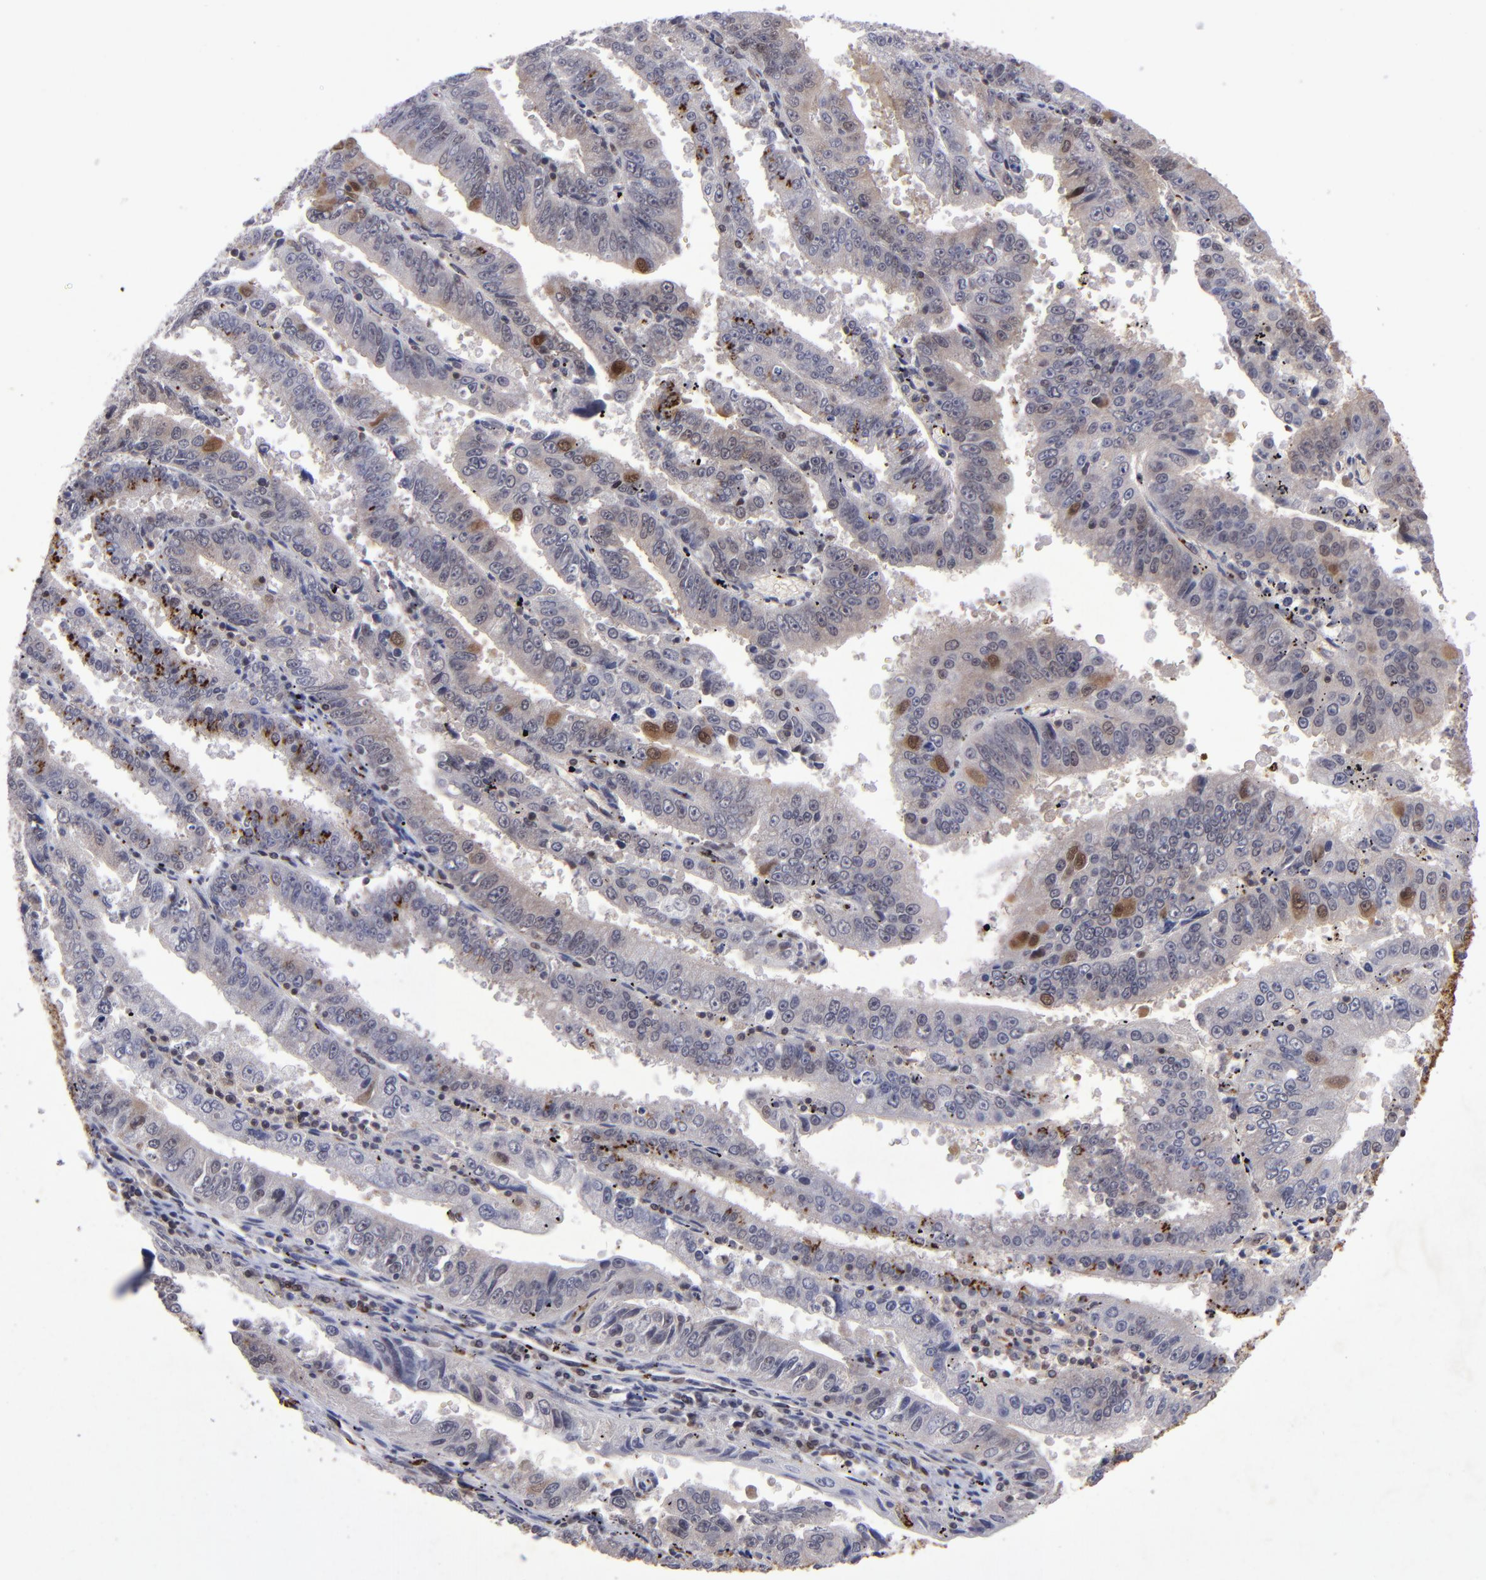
{"staining": {"intensity": "weak", "quantity": ">75%", "location": "cytoplasmic/membranous"}, "tissue": "endometrial cancer", "cell_type": "Tumor cells", "image_type": "cancer", "snomed": [{"axis": "morphology", "description": "Adenocarcinoma, NOS"}, {"axis": "topography", "description": "Endometrium"}], "caption": "Endometrial adenocarcinoma was stained to show a protein in brown. There is low levels of weak cytoplasmic/membranous expression in approximately >75% of tumor cells.", "gene": "MGMT", "patient": {"sex": "female", "age": 66}}